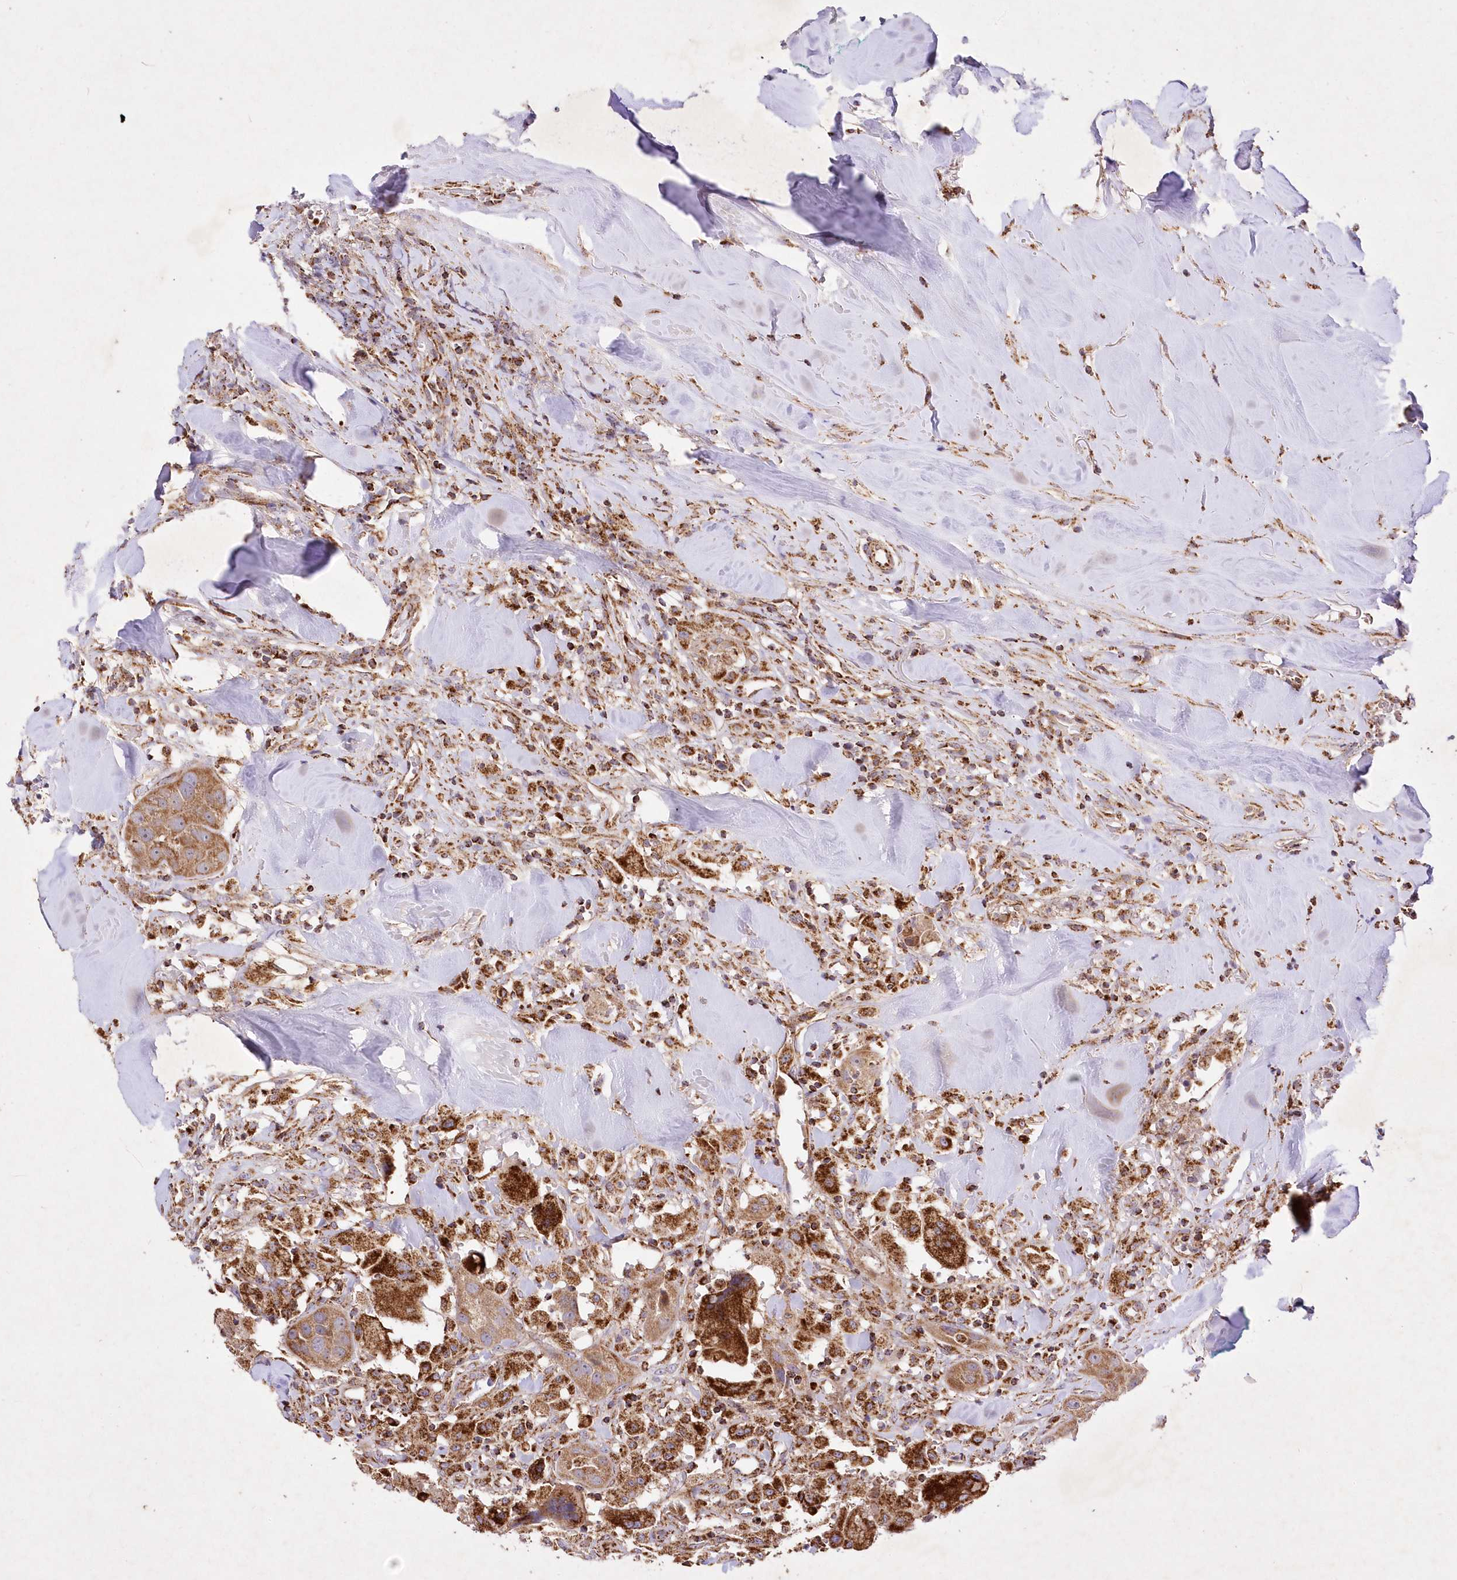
{"staining": {"intensity": "moderate", "quantity": ">75%", "location": "cytoplasmic/membranous"}, "tissue": "head and neck cancer", "cell_type": "Tumor cells", "image_type": "cancer", "snomed": [{"axis": "morphology", "description": "Normal tissue, NOS"}, {"axis": "morphology", "description": "Squamous cell carcinoma, NOS"}, {"axis": "topography", "description": "Skeletal muscle"}, {"axis": "topography", "description": "Head-Neck"}], "caption": "DAB (3,3'-diaminobenzidine) immunohistochemical staining of head and neck squamous cell carcinoma demonstrates moderate cytoplasmic/membranous protein expression in about >75% of tumor cells. The protein of interest is shown in brown color, while the nuclei are stained blue.", "gene": "ASNSD1", "patient": {"sex": "male", "age": 51}}